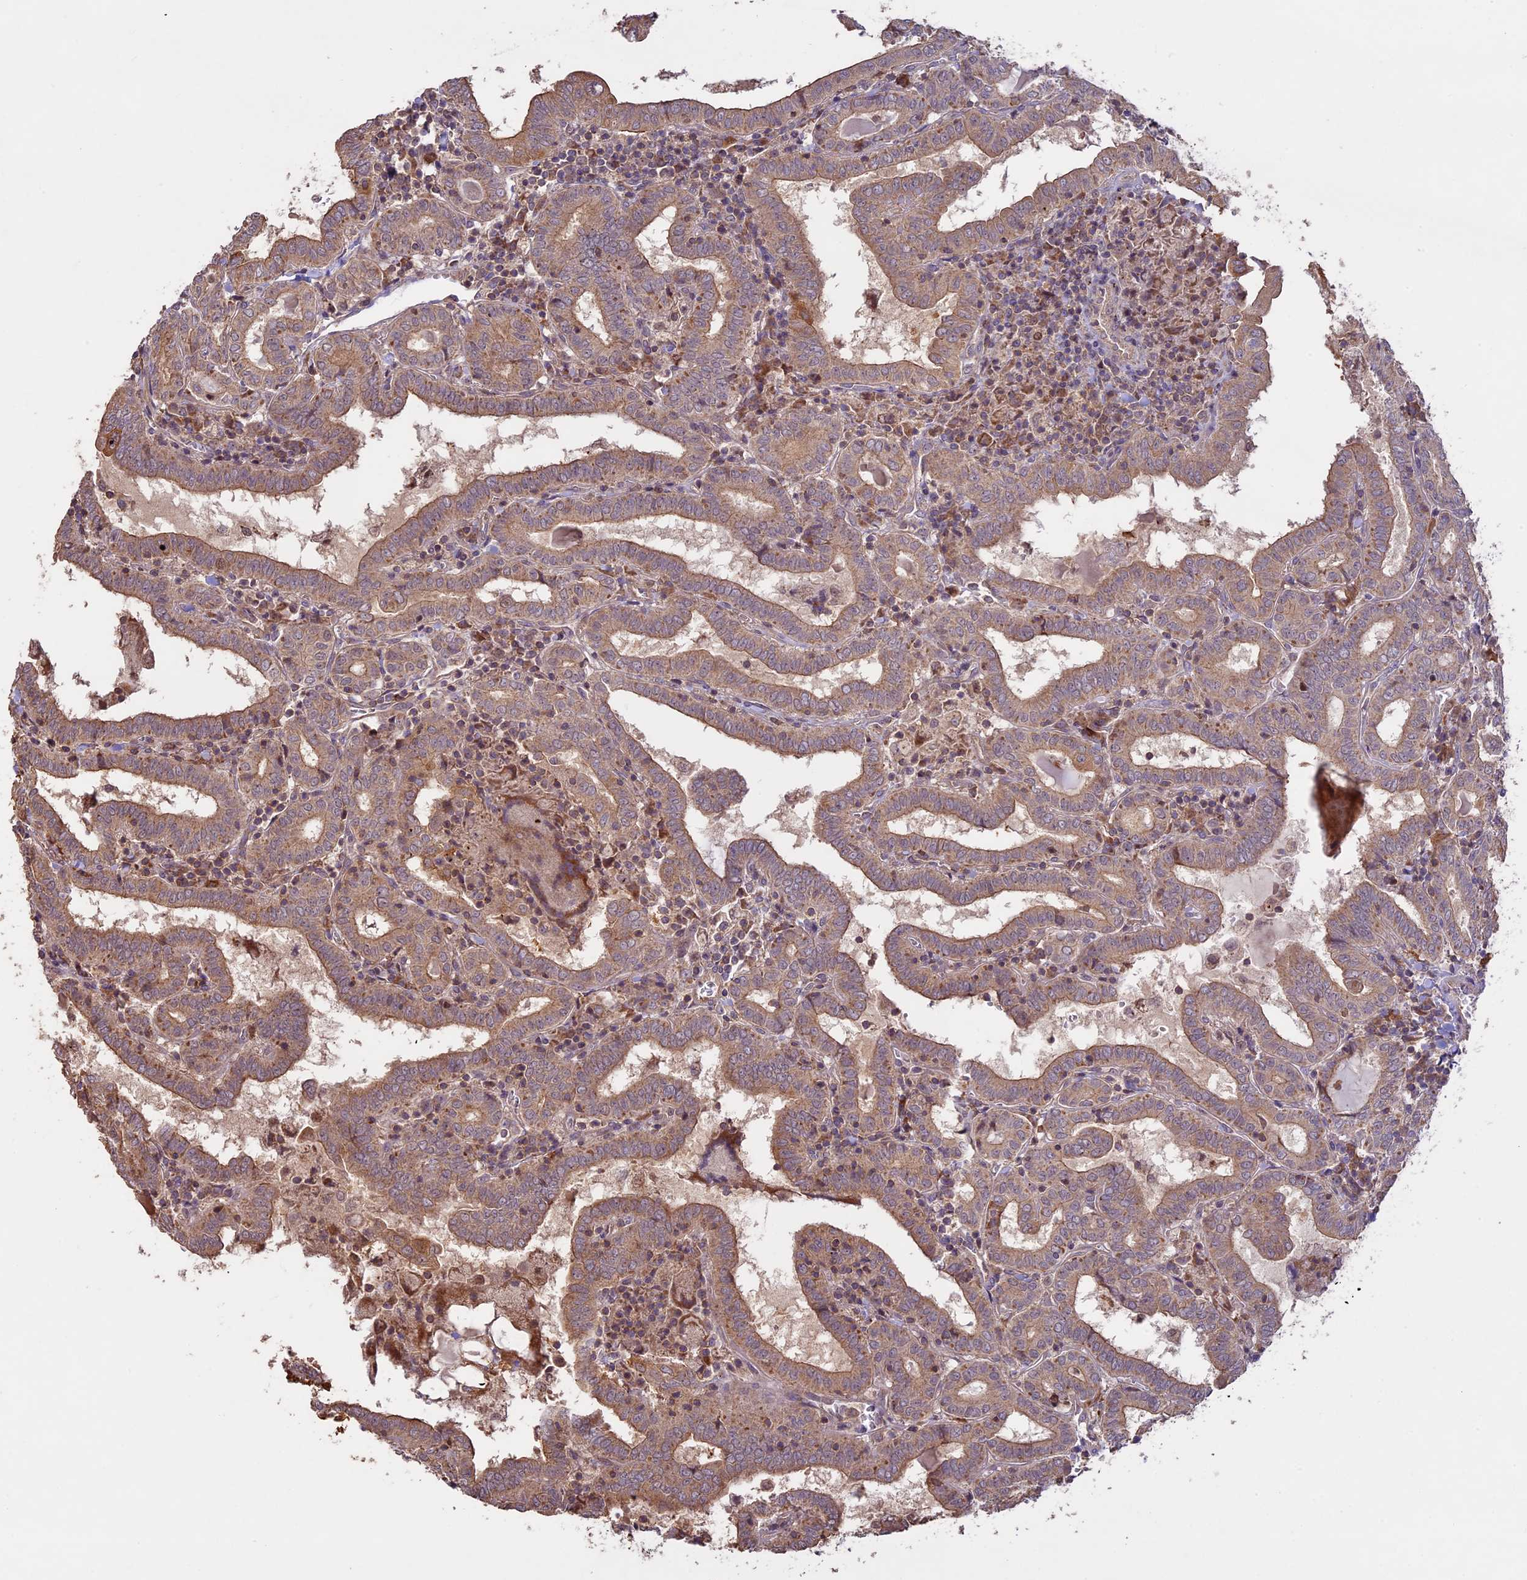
{"staining": {"intensity": "moderate", "quantity": ">75%", "location": "cytoplasmic/membranous"}, "tissue": "thyroid cancer", "cell_type": "Tumor cells", "image_type": "cancer", "snomed": [{"axis": "morphology", "description": "Papillary adenocarcinoma, NOS"}, {"axis": "topography", "description": "Thyroid gland"}], "caption": "A micrograph of thyroid papillary adenocarcinoma stained for a protein demonstrates moderate cytoplasmic/membranous brown staining in tumor cells. The staining is performed using DAB (3,3'-diaminobenzidine) brown chromogen to label protein expression. The nuclei are counter-stained blue using hematoxylin.", "gene": "BCAS4", "patient": {"sex": "female", "age": 72}}